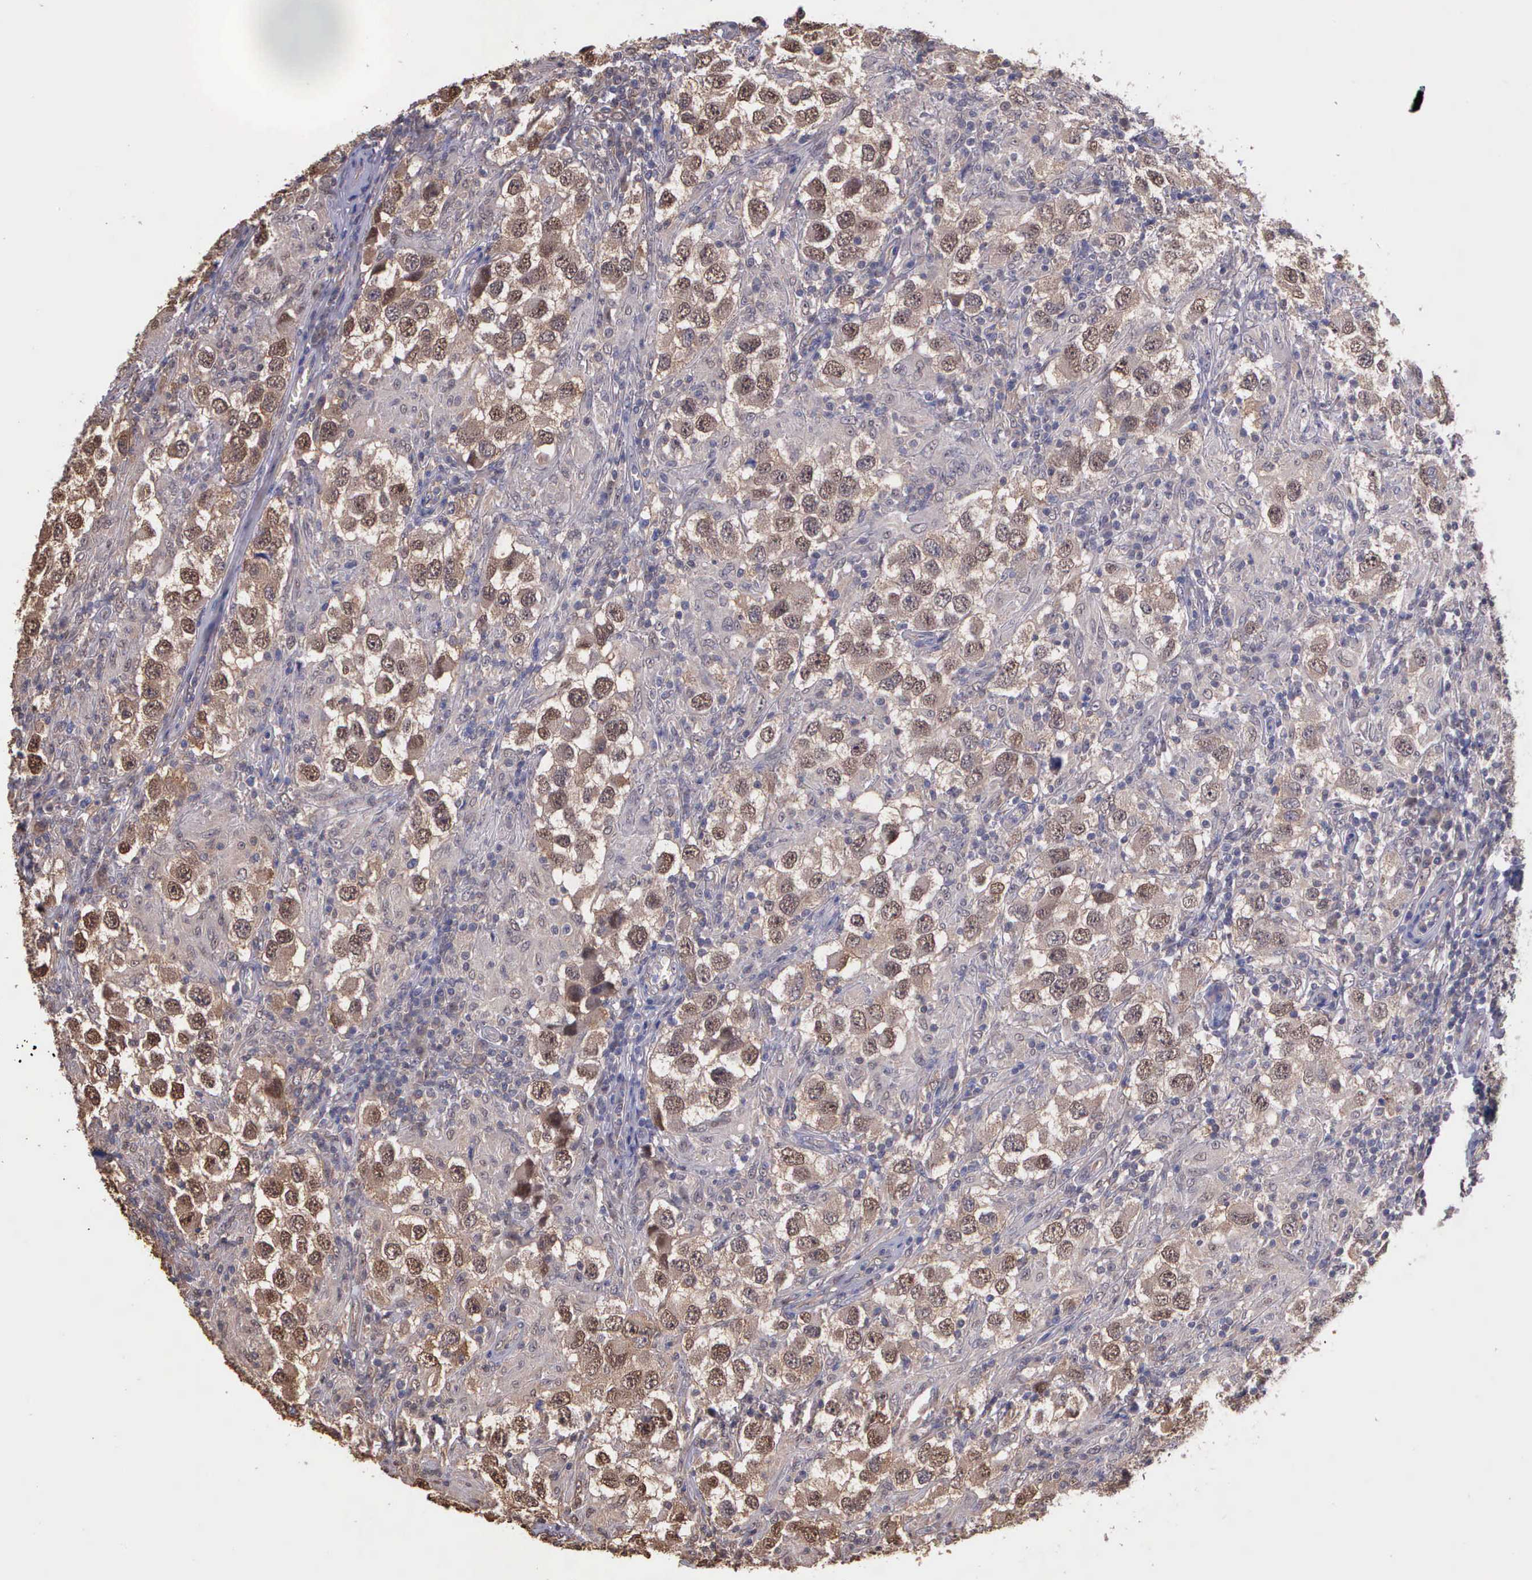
{"staining": {"intensity": "moderate", "quantity": "25%-75%", "location": "cytoplasmic/membranous,nuclear"}, "tissue": "testis cancer", "cell_type": "Tumor cells", "image_type": "cancer", "snomed": [{"axis": "morphology", "description": "Carcinoma, Embryonal, NOS"}, {"axis": "topography", "description": "Testis"}], "caption": "High-magnification brightfield microscopy of testis cancer (embryonal carcinoma) stained with DAB (brown) and counterstained with hematoxylin (blue). tumor cells exhibit moderate cytoplasmic/membranous and nuclear staining is present in approximately25%-75% of cells.", "gene": "PSMC1", "patient": {"sex": "male", "age": 21}}